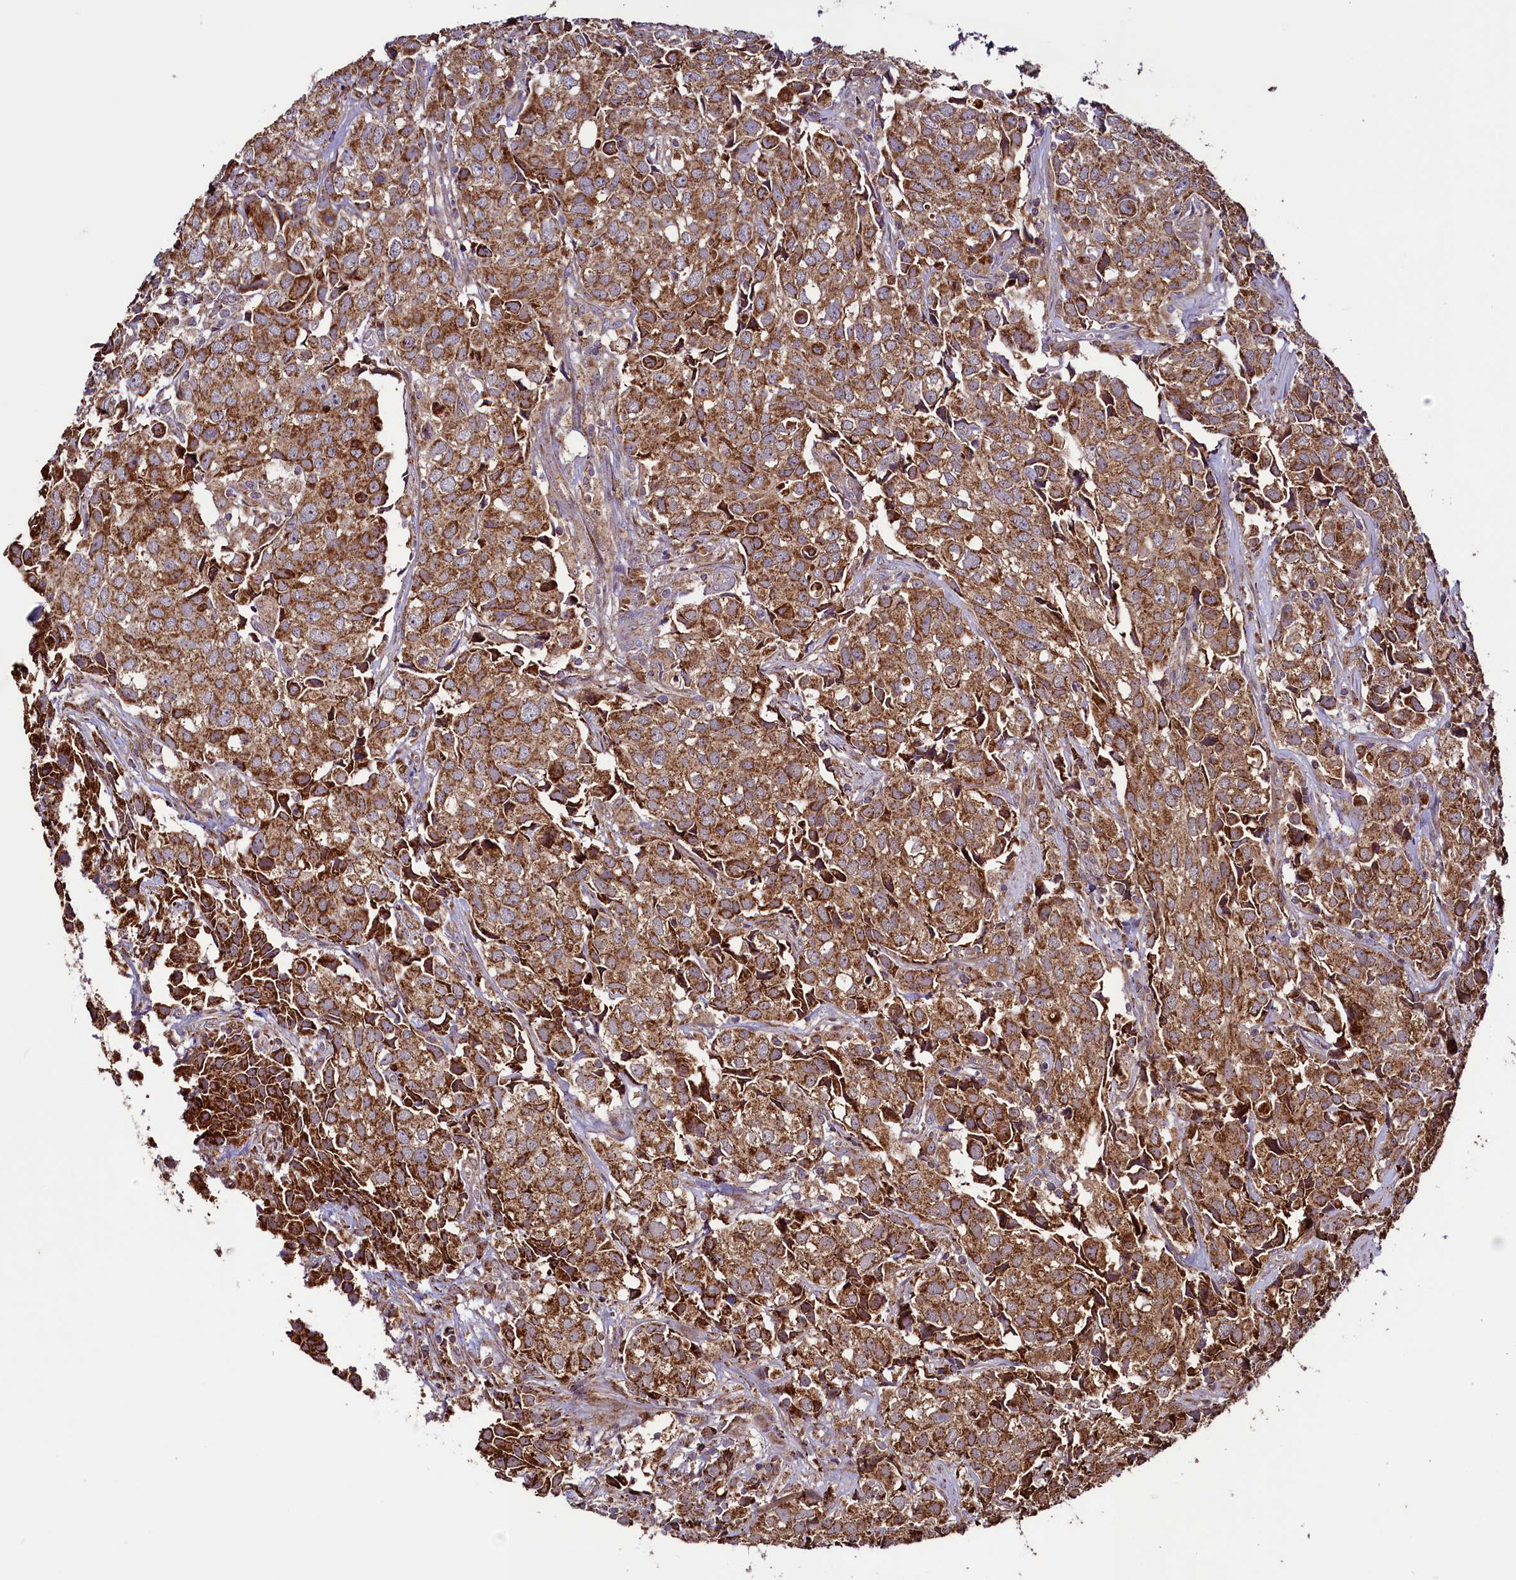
{"staining": {"intensity": "strong", "quantity": ">75%", "location": "cytoplasmic/membranous"}, "tissue": "urothelial cancer", "cell_type": "Tumor cells", "image_type": "cancer", "snomed": [{"axis": "morphology", "description": "Urothelial carcinoma, High grade"}, {"axis": "topography", "description": "Urinary bladder"}], "caption": "Immunohistochemistry (DAB (3,3'-diaminobenzidine)) staining of human urothelial carcinoma (high-grade) exhibits strong cytoplasmic/membranous protein expression in approximately >75% of tumor cells.", "gene": "STARD5", "patient": {"sex": "female", "age": 75}}